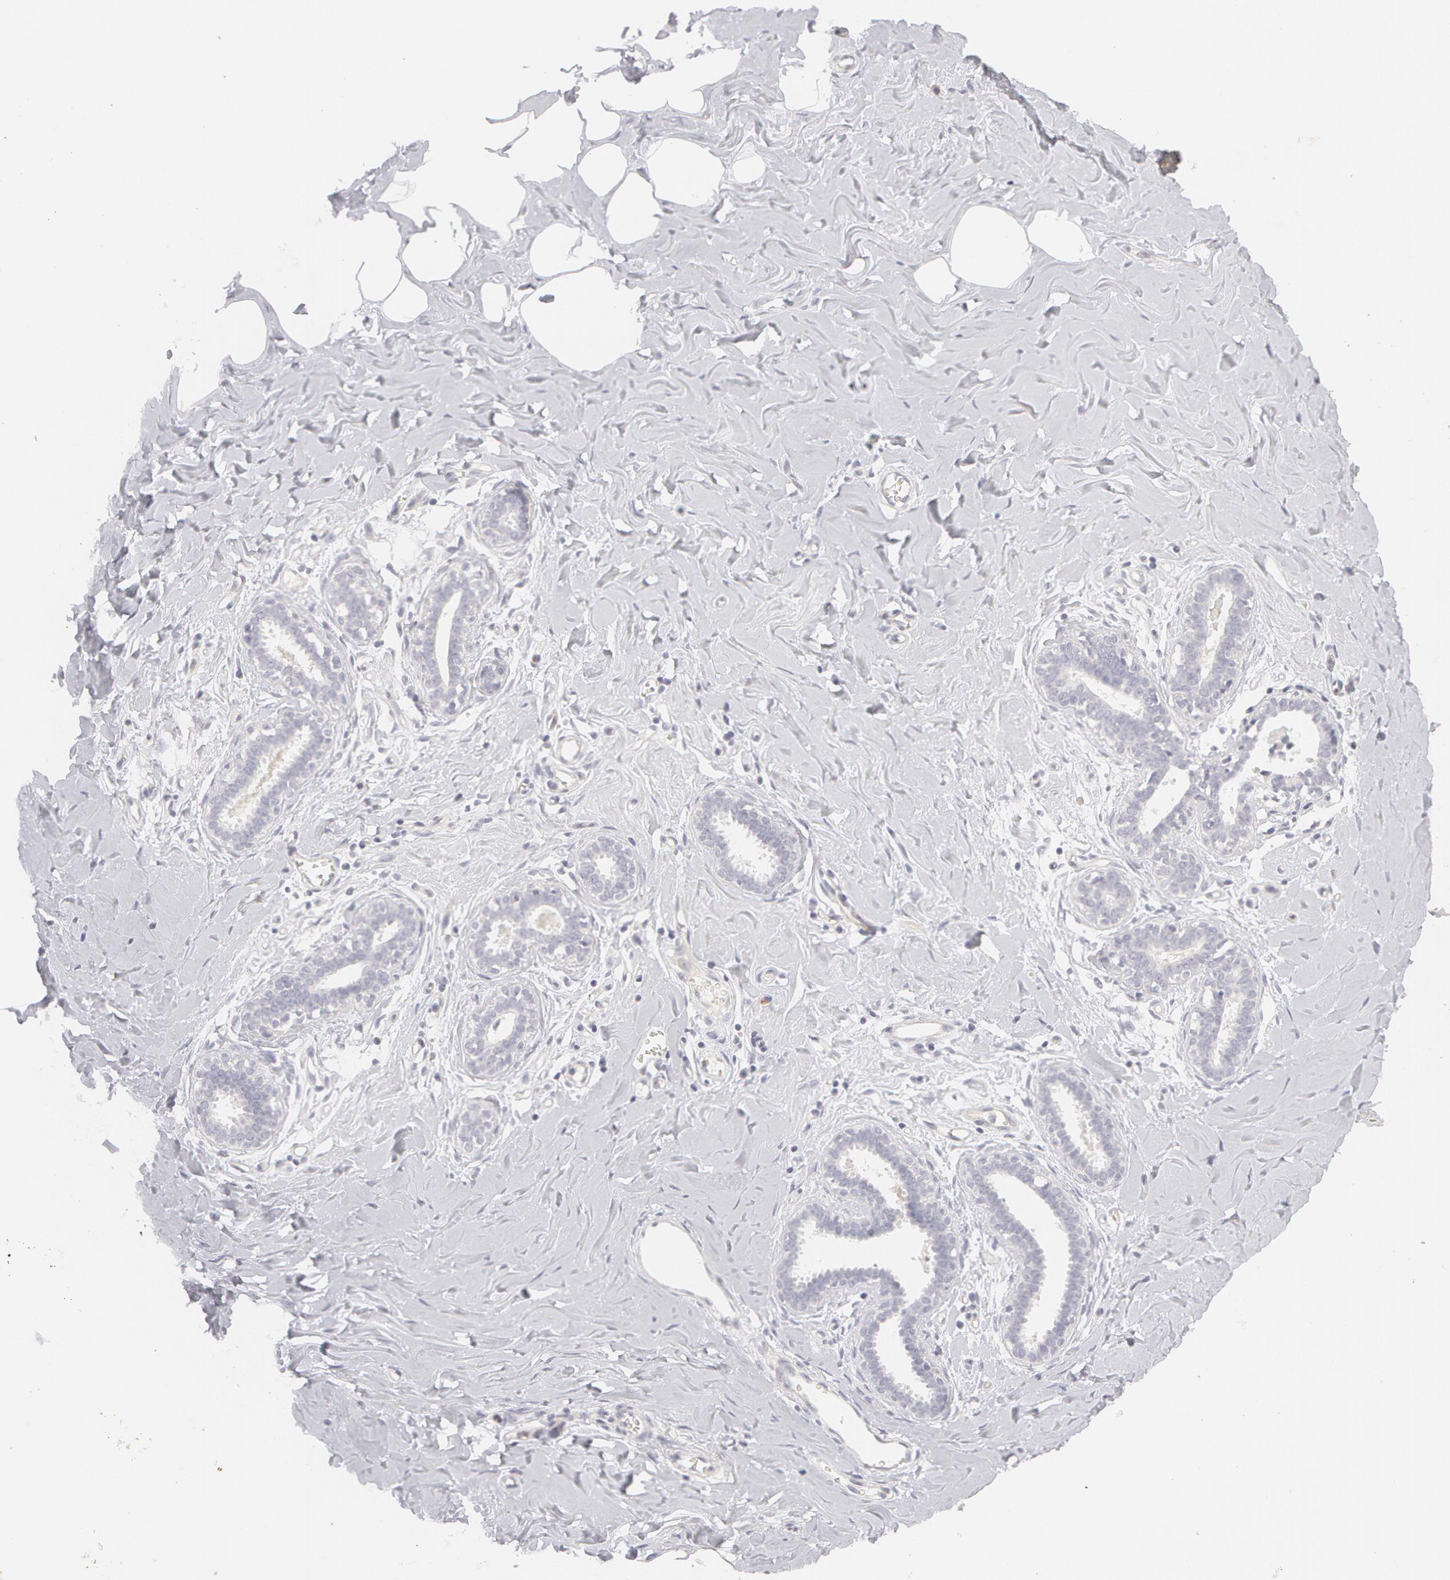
{"staining": {"intensity": "negative", "quantity": "none", "location": "none"}, "tissue": "breast", "cell_type": "Adipocytes", "image_type": "normal", "snomed": [{"axis": "morphology", "description": "Normal tissue, NOS"}, {"axis": "topography", "description": "Breast"}], "caption": "Photomicrograph shows no protein staining in adipocytes of benign breast. The staining is performed using DAB (3,3'-diaminobenzidine) brown chromogen with nuclei counter-stained in using hematoxylin.", "gene": "ABCB1", "patient": {"sex": "female", "age": 45}}